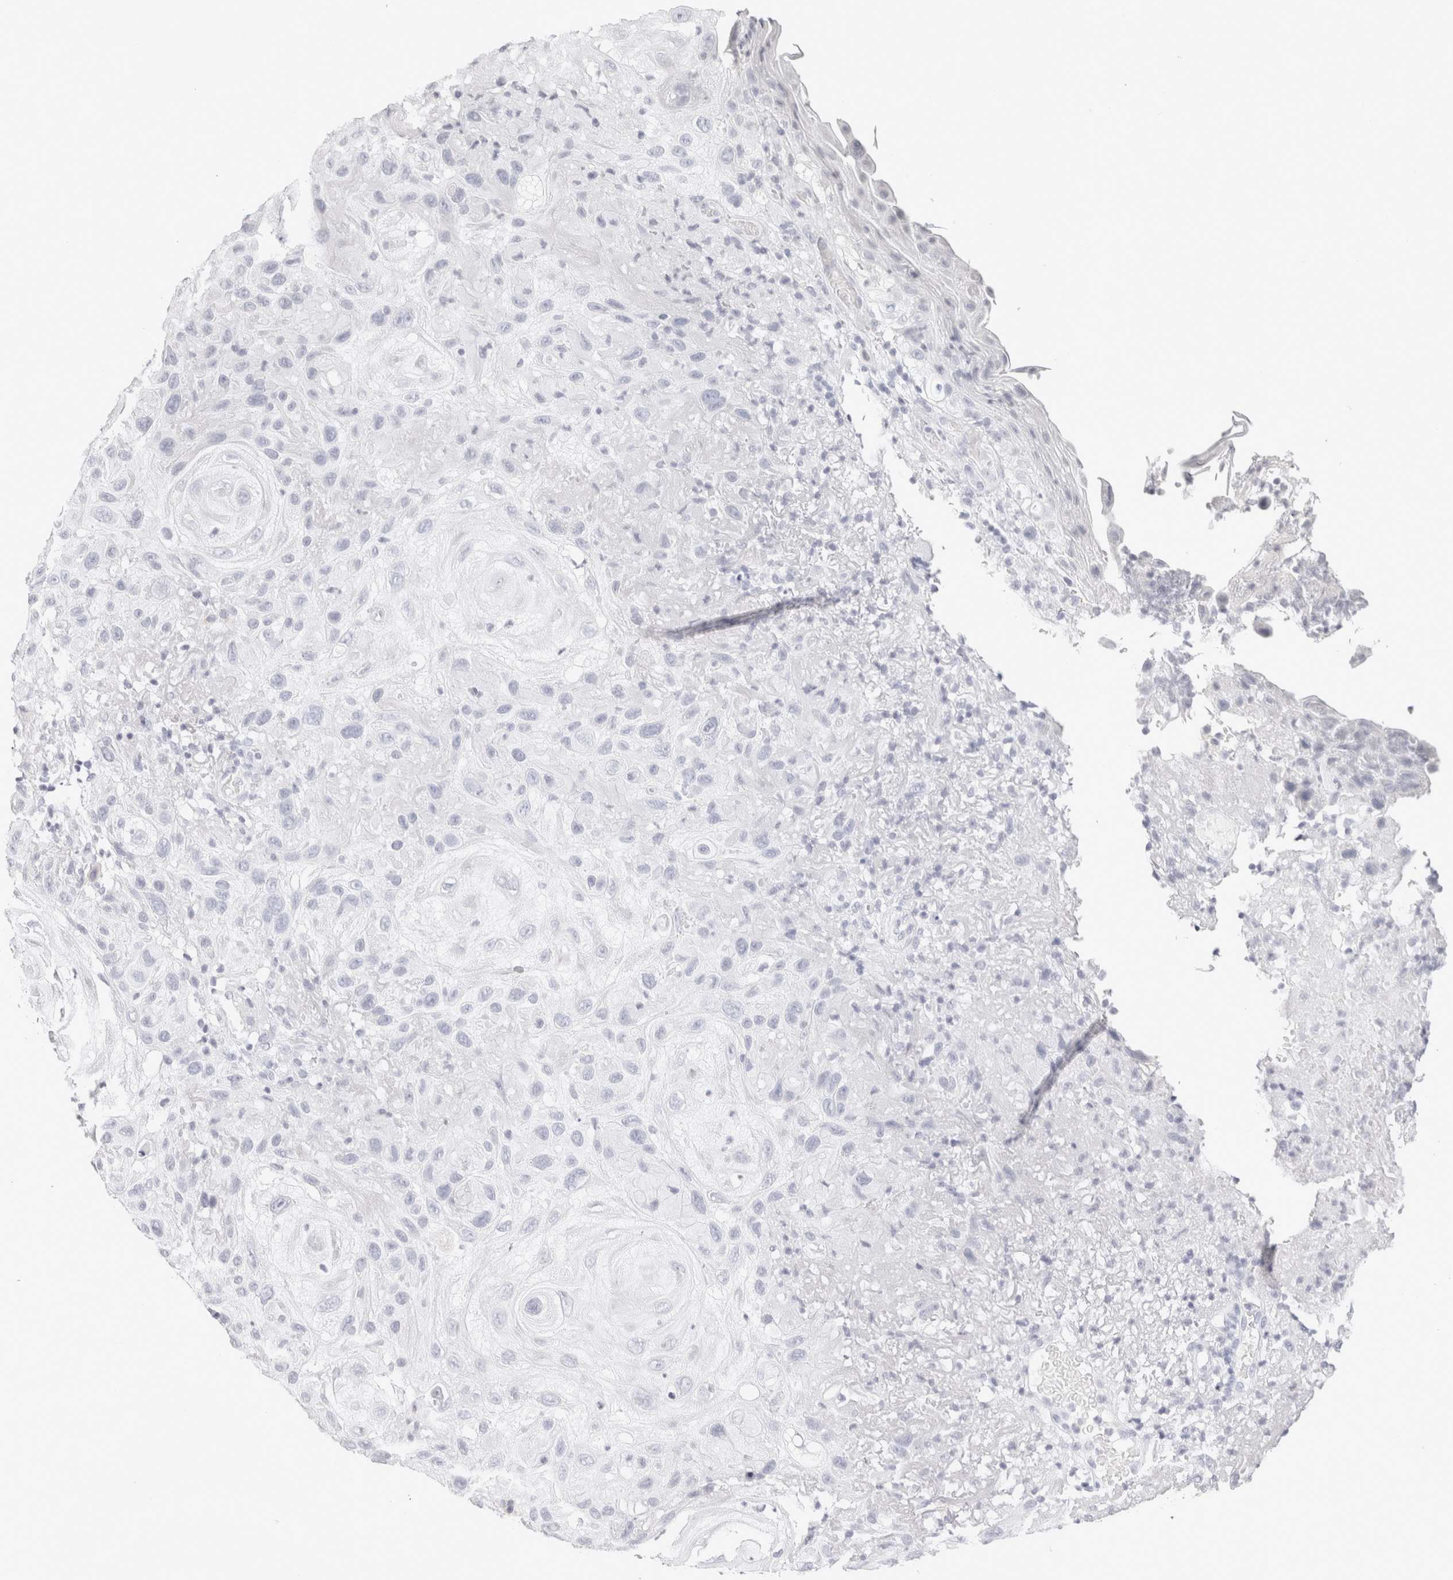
{"staining": {"intensity": "negative", "quantity": "none", "location": "none"}, "tissue": "skin cancer", "cell_type": "Tumor cells", "image_type": "cancer", "snomed": [{"axis": "morphology", "description": "Squamous cell carcinoma, NOS"}, {"axis": "topography", "description": "Skin"}], "caption": "The micrograph reveals no significant positivity in tumor cells of skin squamous cell carcinoma.", "gene": "GARIN1A", "patient": {"sex": "female", "age": 96}}